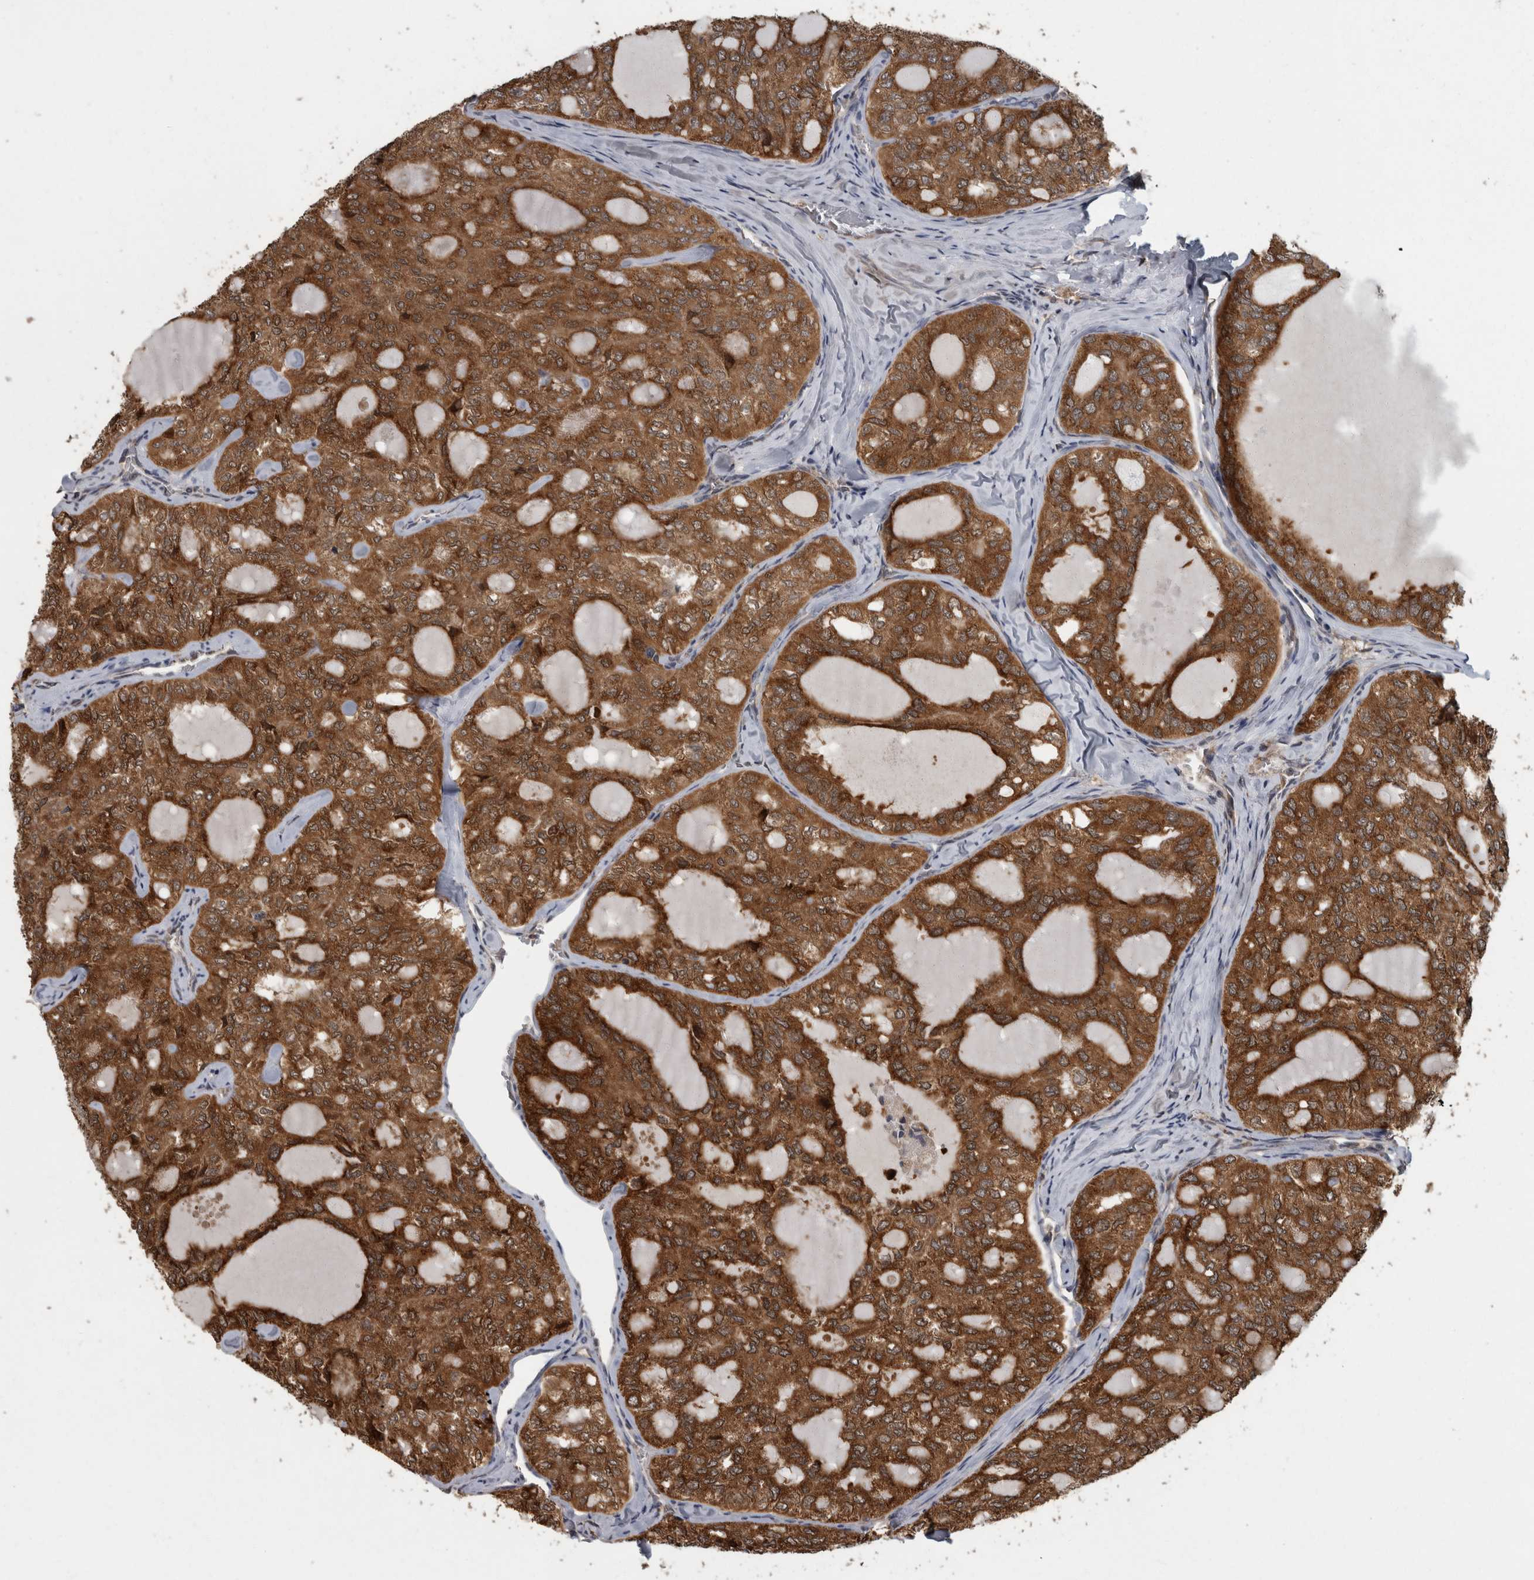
{"staining": {"intensity": "strong", "quantity": ">75%", "location": "cytoplasmic/membranous"}, "tissue": "thyroid cancer", "cell_type": "Tumor cells", "image_type": "cancer", "snomed": [{"axis": "morphology", "description": "Follicular adenoma carcinoma, NOS"}, {"axis": "topography", "description": "Thyroid gland"}], "caption": "This image exhibits immunohistochemistry (IHC) staining of human follicular adenoma carcinoma (thyroid), with high strong cytoplasmic/membranous positivity in approximately >75% of tumor cells.", "gene": "LMAN2L", "patient": {"sex": "male", "age": 75}}